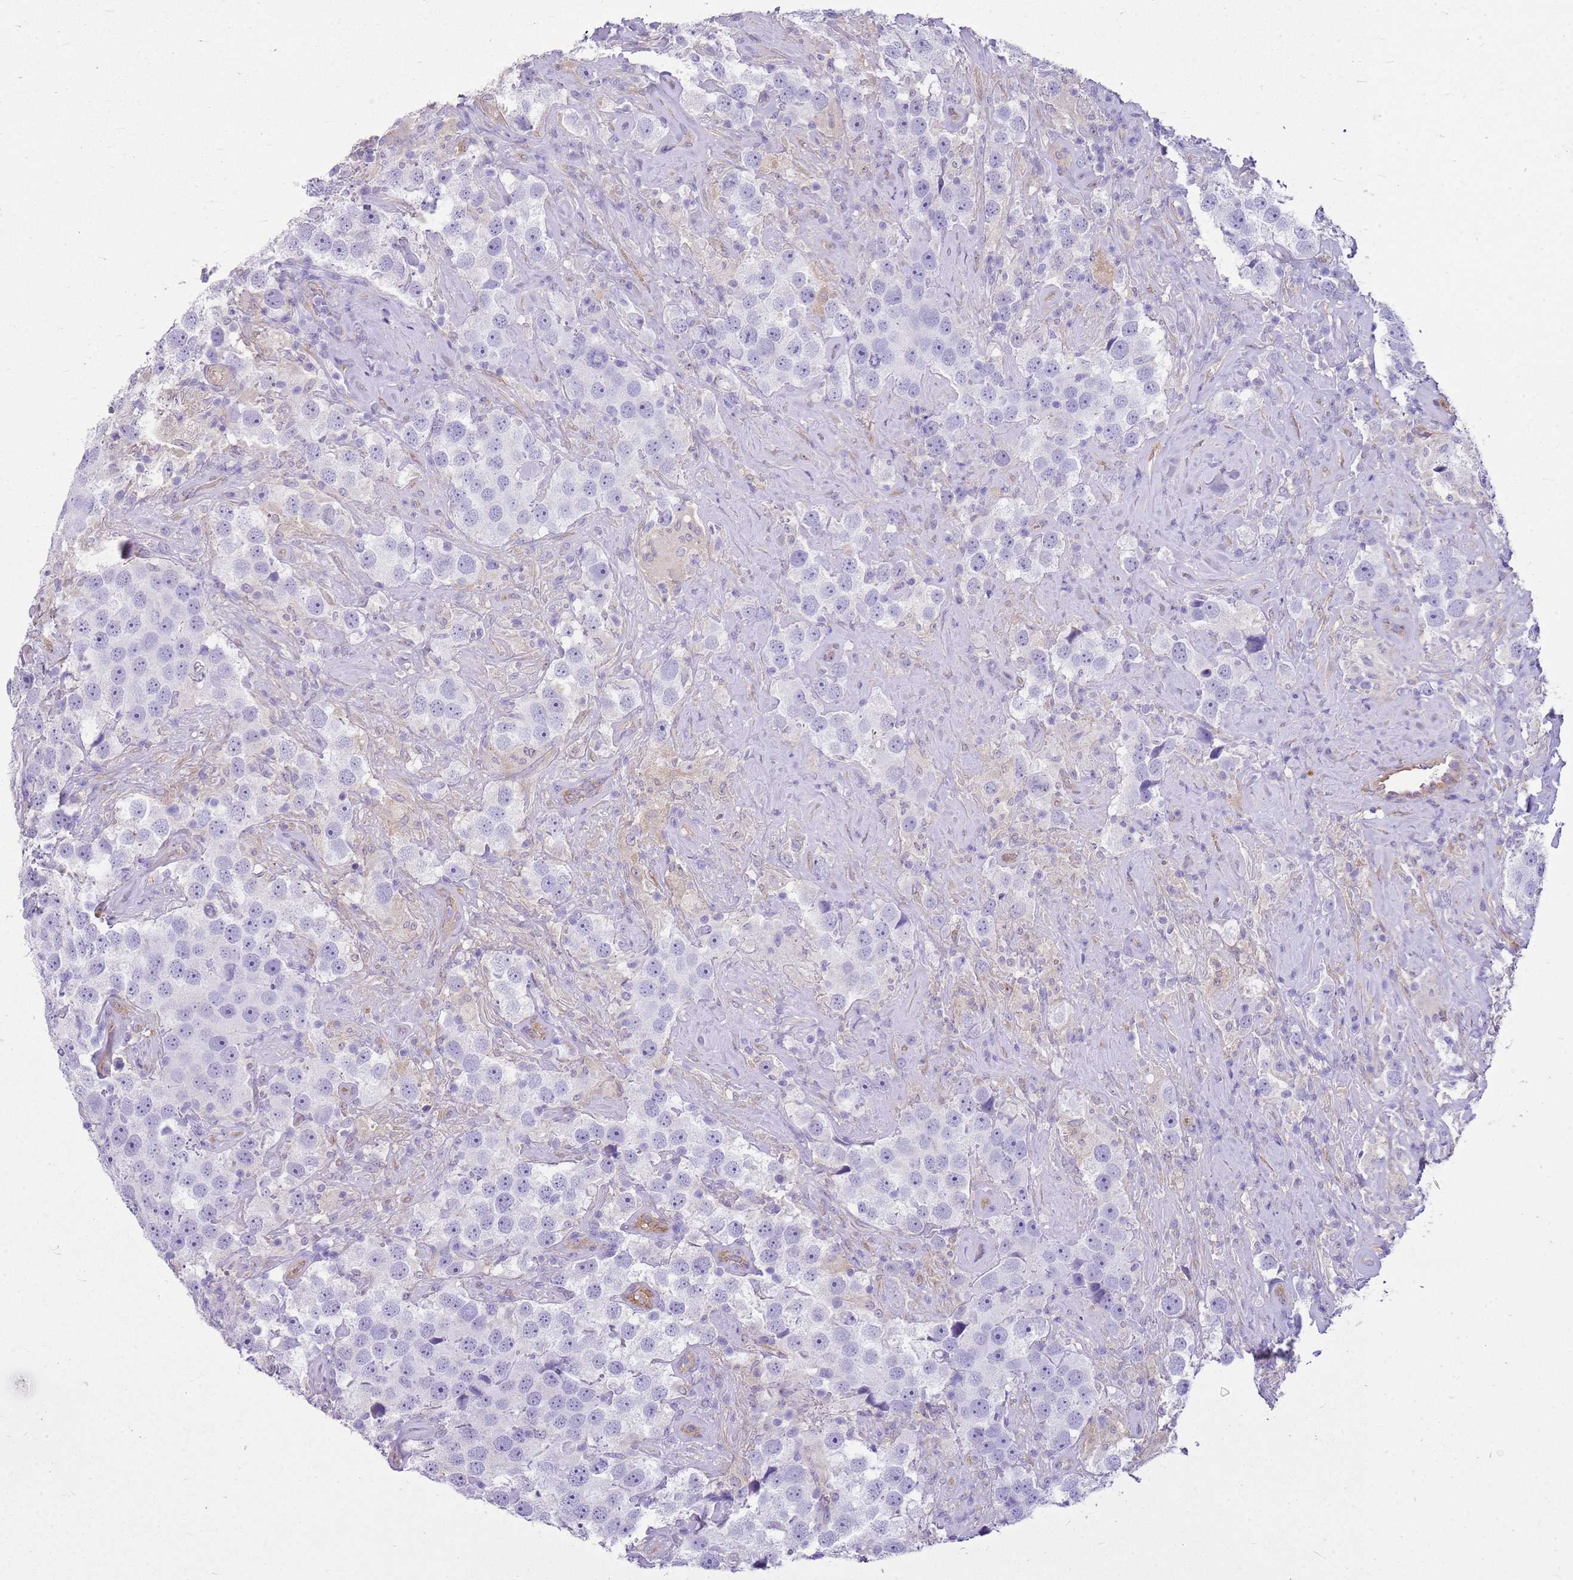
{"staining": {"intensity": "negative", "quantity": "none", "location": "none"}, "tissue": "testis cancer", "cell_type": "Tumor cells", "image_type": "cancer", "snomed": [{"axis": "morphology", "description": "Seminoma, NOS"}, {"axis": "topography", "description": "Testis"}], "caption": "Testis cancer was stained to show a protein in brown. There is no significant staining in tumor cells.", "gene": "HSPB1", "patient": {"sex": "male", "age": 49}}